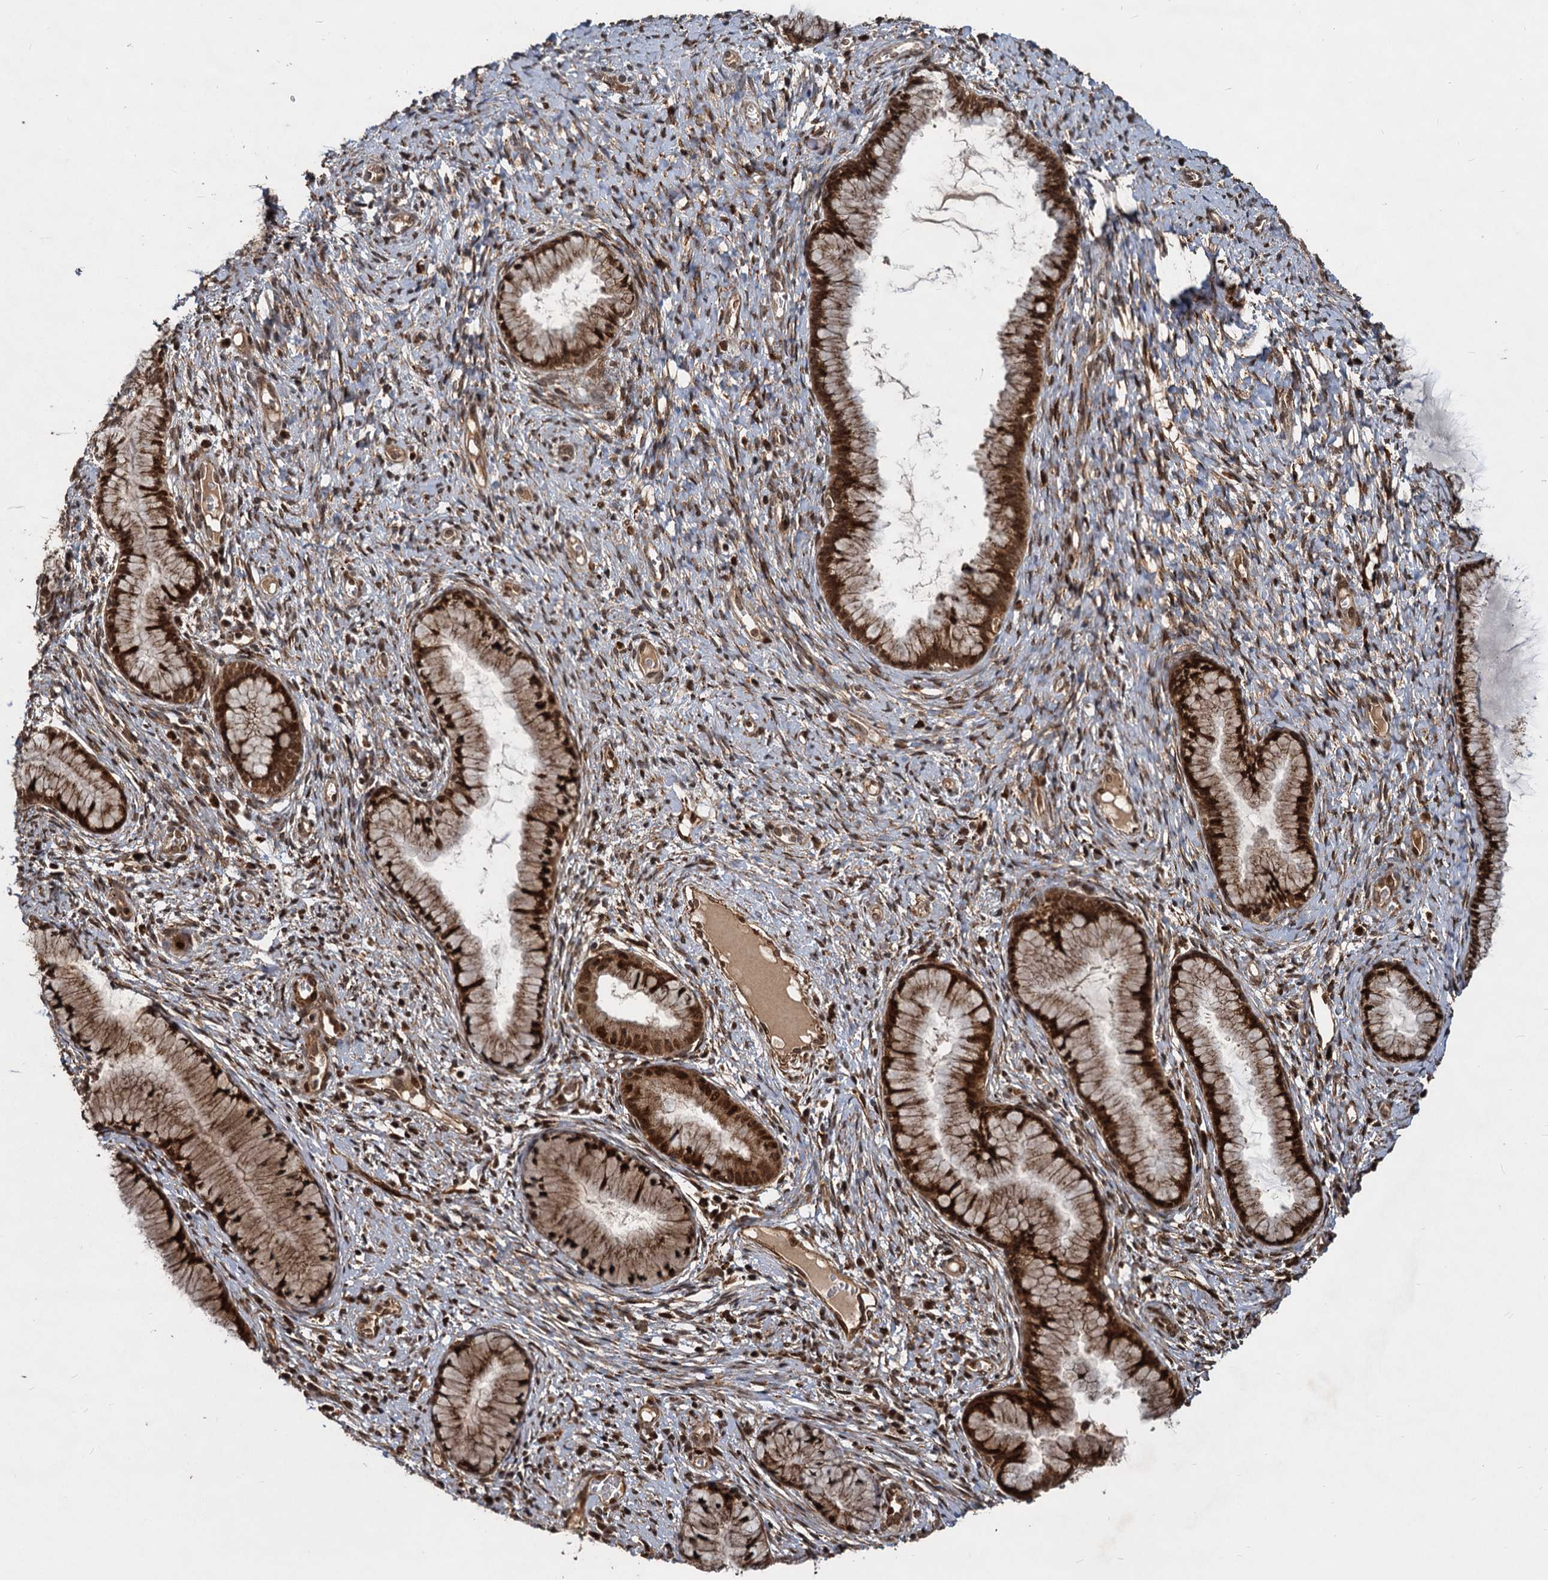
{"staining": {"intensity": "strong", "quantity": ">75%", "location": "cytoplasmic/membranous,nuclear"}, "tissue": "cervix", "cell_type": "Glandular cells", "image_type": "normal", "snomed": [{"axis": "morphology", "description": "Normal tissue, NOS"}, {"axis": "topography", "description": "Cervix"}], "caption": "Glandular cells reveal high levels of strong cytoplasmic/membranous,nuclear expression in approximately >75% of cells in unremarkable cervix.", "gene": "TRIM23", "patient": {"sex": "female", "age": 42}}